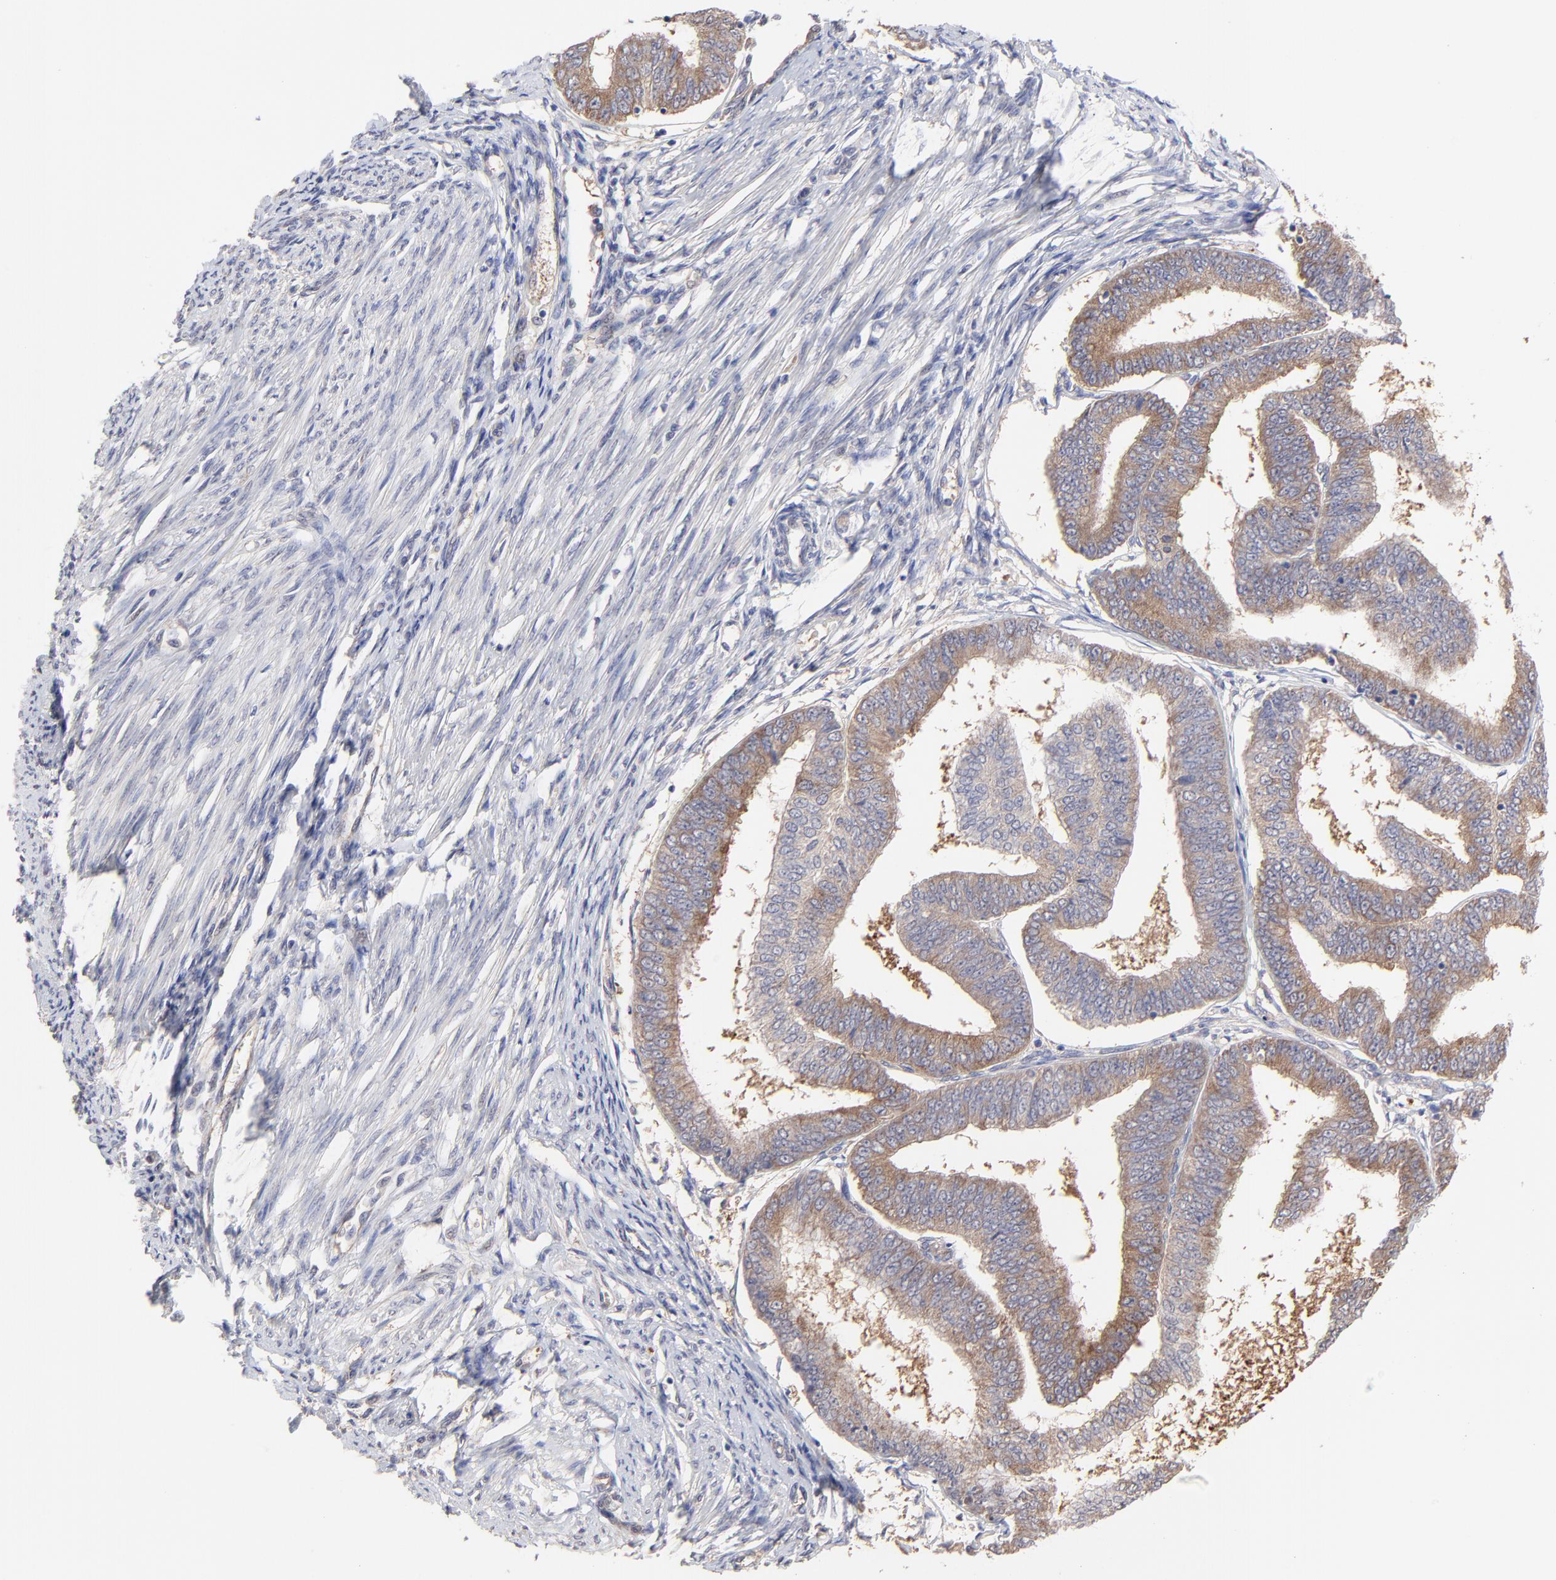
{"staining": {"intensity": "moderate", "quantity": ">75%", "location": "cytoplasmic/membranous"}, "tissue": "endometrial cancer", "cell_type": "Tumor cells", "image_type": "cancer", "snomed": [{"axis": "morphology", "description": "Adenocarcinoma, NOS"}, {"axis": "topography", "description": "Endometrium"}], "caption": "Brown immunohistochemical staining in endometrial cancer (adenocarcinoma) exhibits moderate cytoplasmic/membranous expression in approximately >75% of tumor cells.", "gene": "GART", "patient": {"sex": "female", "age": 63}}